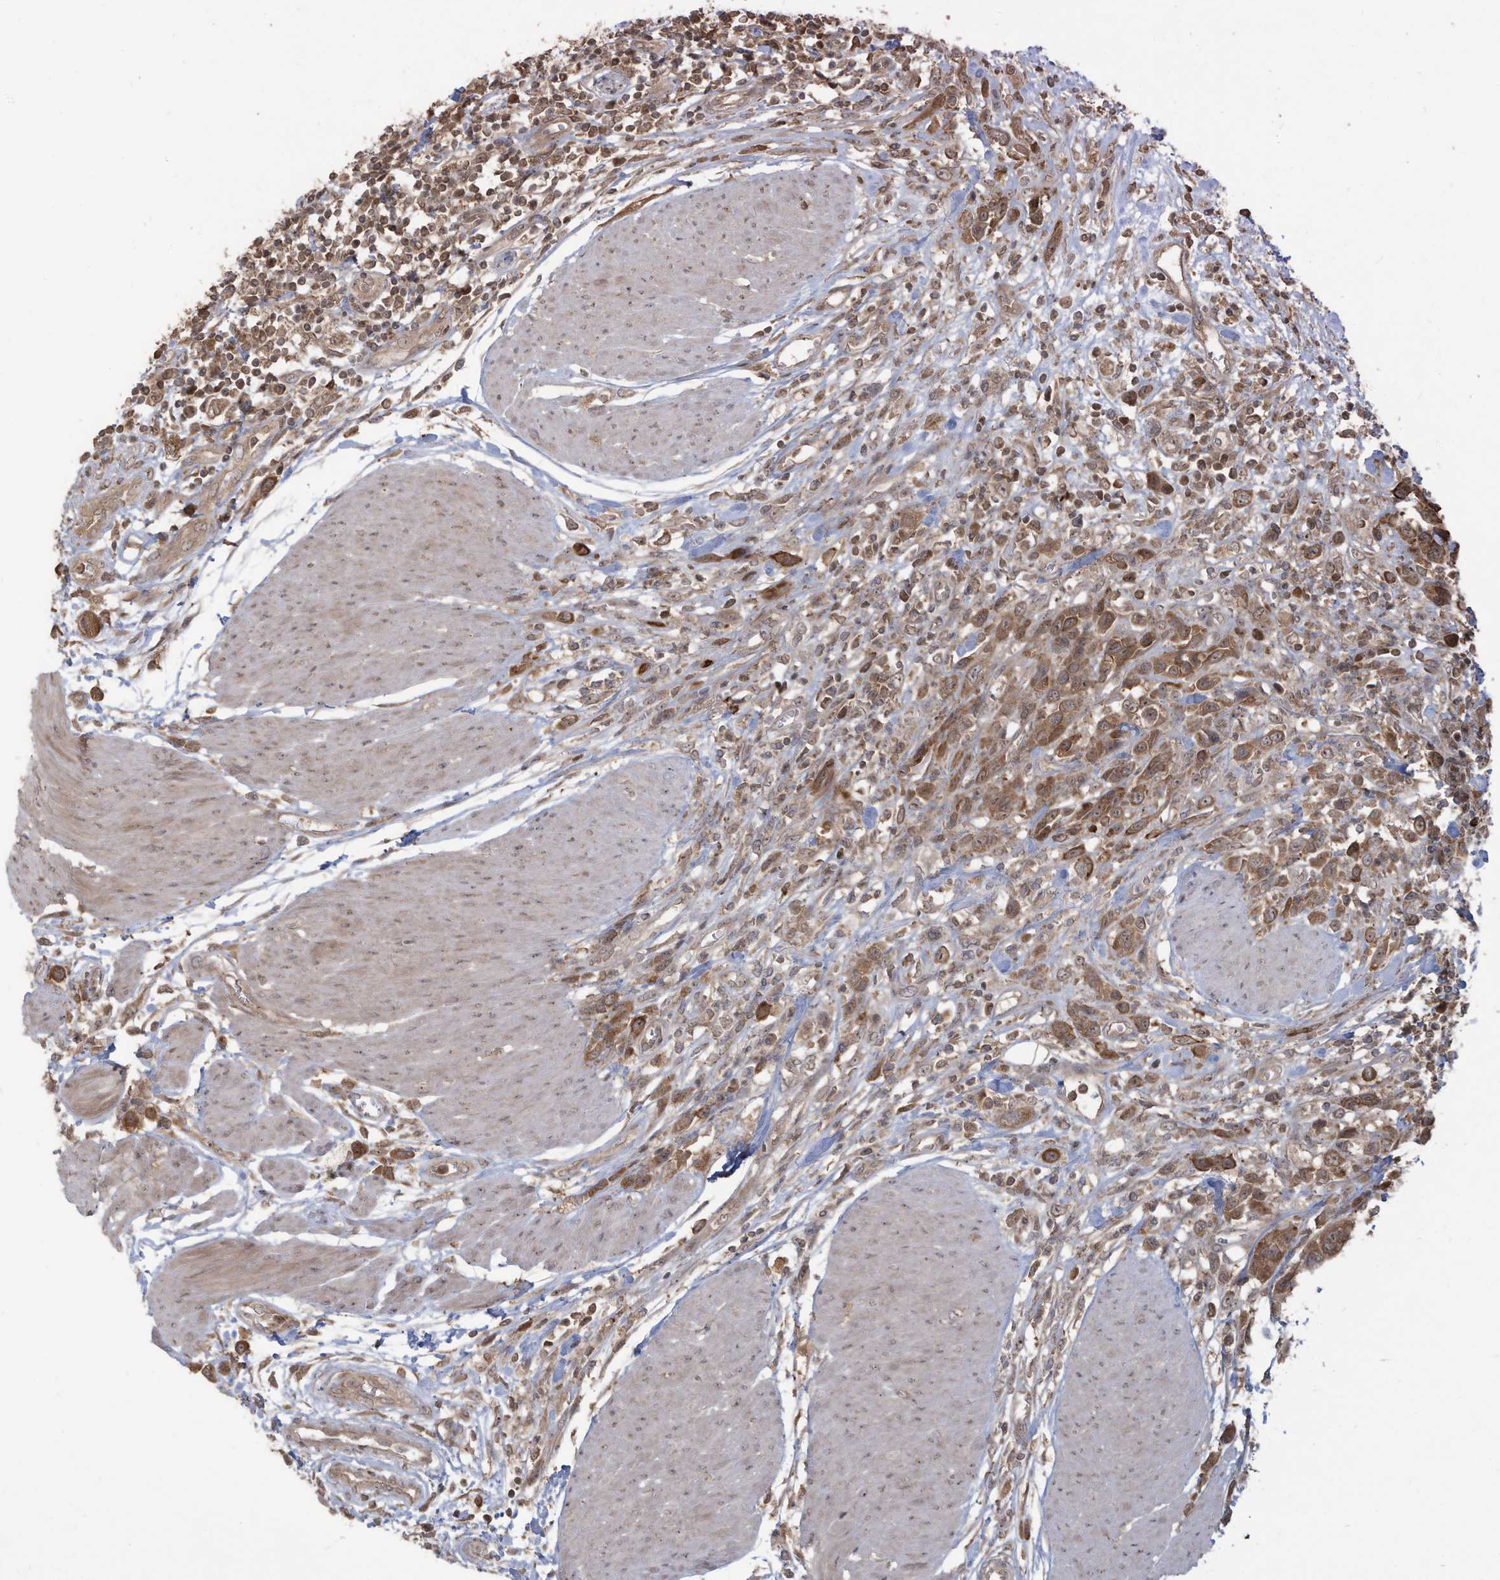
{"staining": {"intensity": "moderate", "quantity": ">75%", "location": "cytoplasmic/membranous"}, "tissue": "urothelial cancer", "cell_type": "Tumor cells", "image_type": "cancer", "snomed": [{"axis": "morphology", "description": "Urothelial carcinoma, High grade"}, {"axis": "topography", "description": "Urinary bladder"}], "caption": "IHC of human high-grade urothelial carcinoma shows medium levels of moderate cytoplasmic/membranous staining in approximately >75% of tumor cells.", "gene": "CARF", "patient": {"sex": "male", "age": 50}}